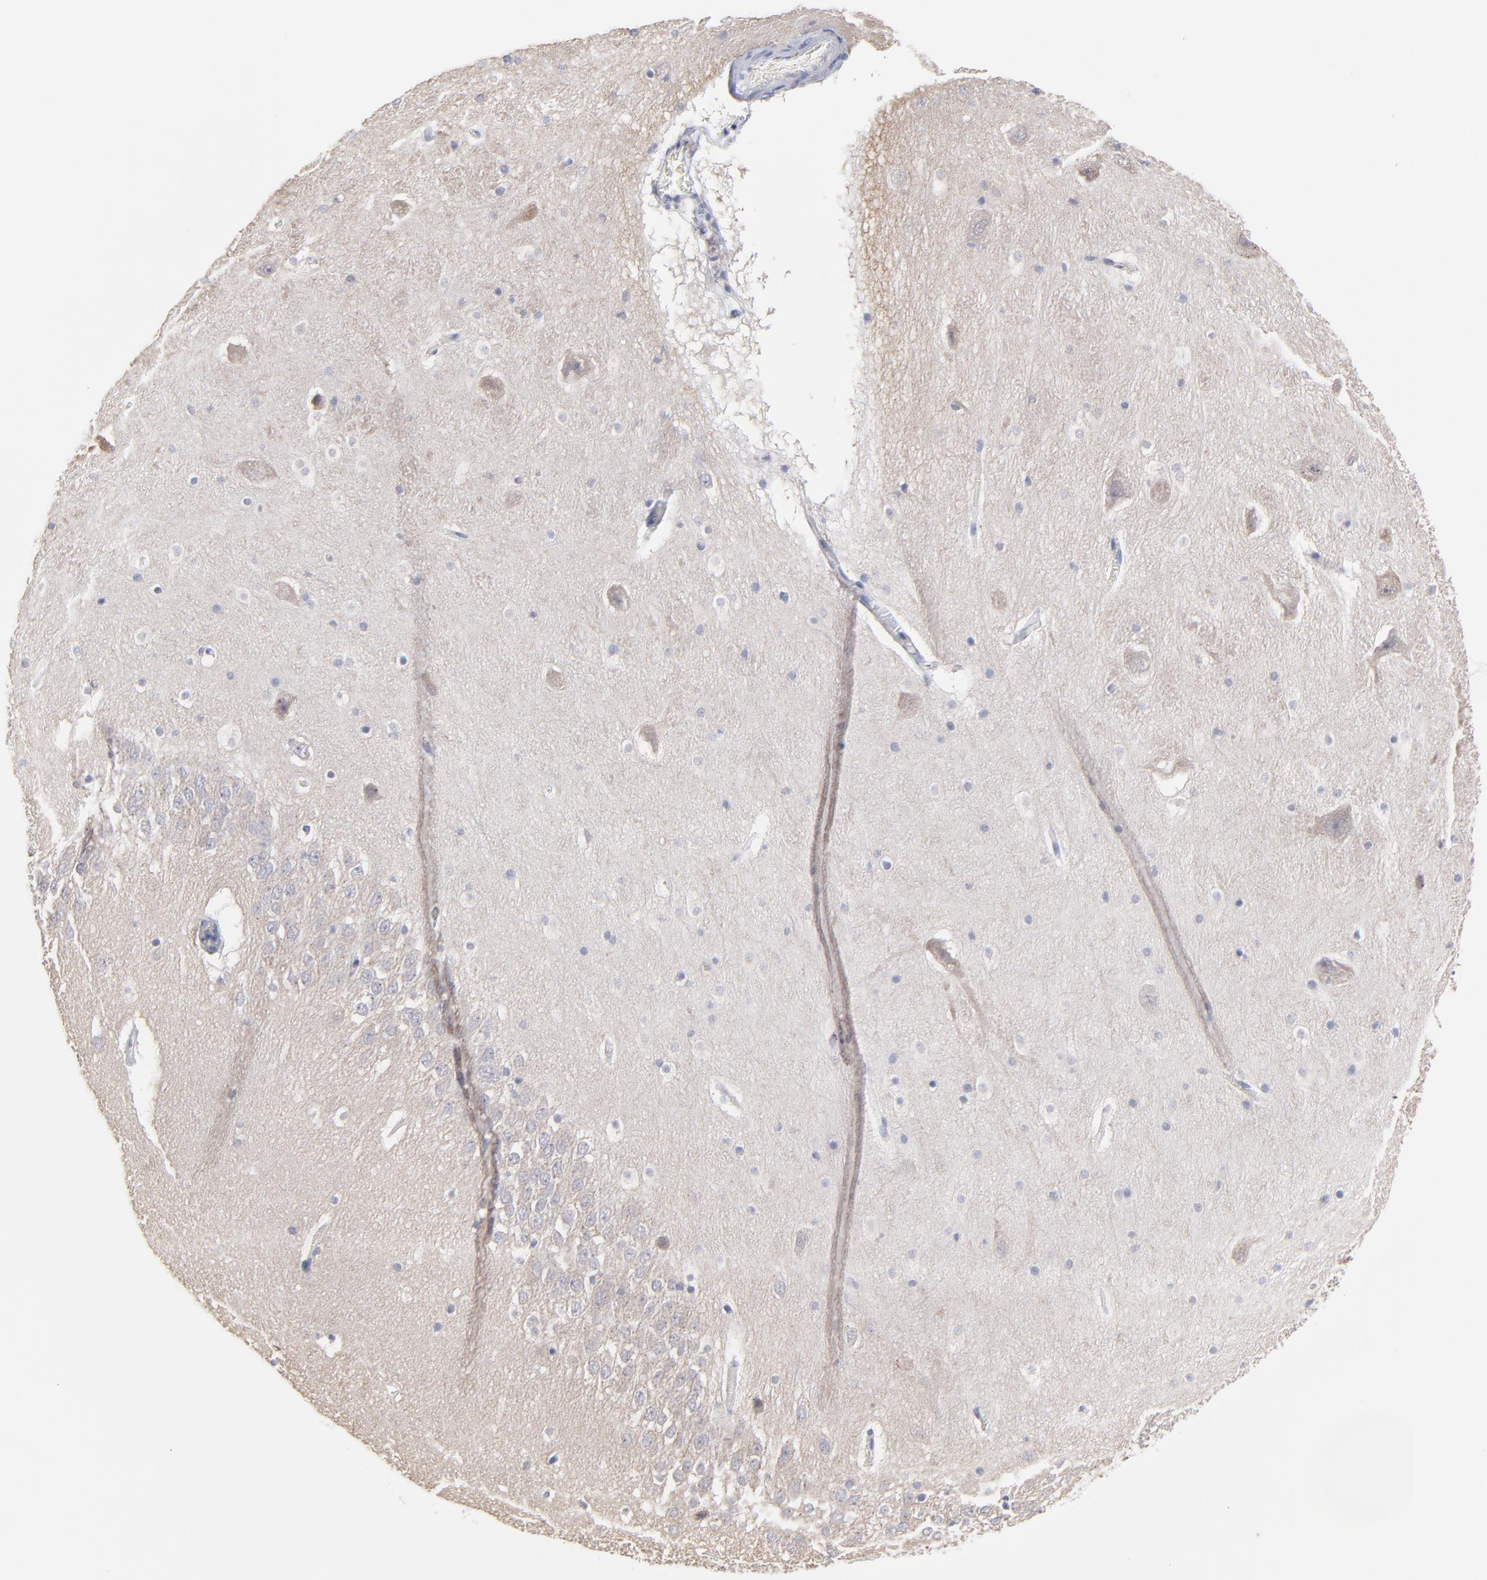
{"staining": {"intensity": "negative", "quantity": "none", "location": "none"}, "tissue": "hippocampus", "cell_type": "Glial cells", "image_type": "normal", "snomed": [{"axis": "morphology", "description": "Normal tissue, NOS"}, {"axis": "topography", "description": "Hippocampus"}], "caption": "This micrograph is of unremarkable hippocampus stained with immunohistochemistry to label a protein in brown with the nuclei are counter-stained blue. There is no positivity in glial cells.", "gene": "DUSP9", "patient": {"sex": "male", "age": 45}}